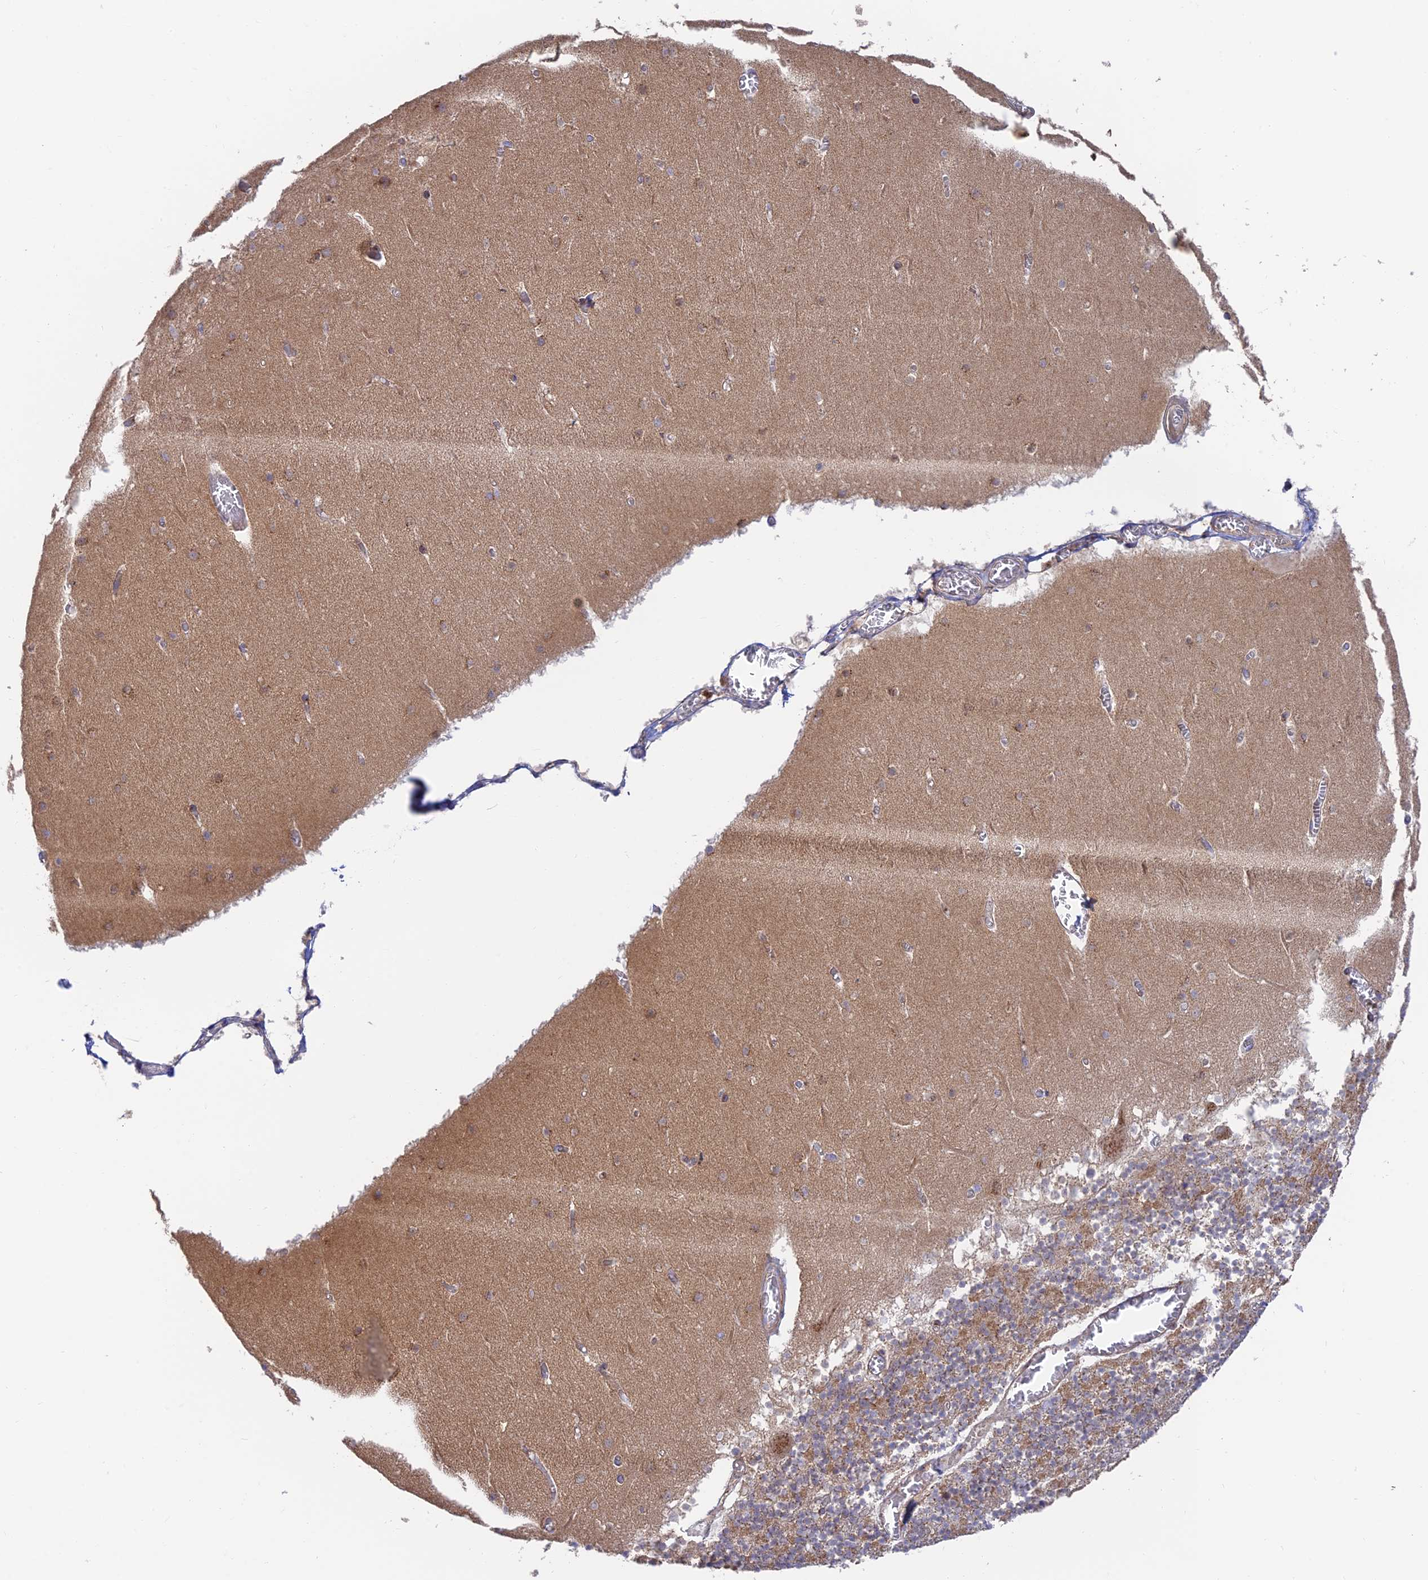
{"staining": {"intensity": "moderate", "quantity": ">75%", "location": "cytoplasmic/membranous"}, "tissue": "cerebellum", "cell_type": "Cells in granular layer", "image_type": "normal", "snomed": [{"axis": "morphology", "description": "Normal tissue, NOS"}, {"axis": "topography", "description": "Cerebellum"}], "caption": "This is an image of IHC staining of normal cerebellum, which shows moderate positivity in the cytoplasmic/membranous of cells in granular layer.", "gene": "GOLGA3", "patient": {"sex": "female", "age": 28}}